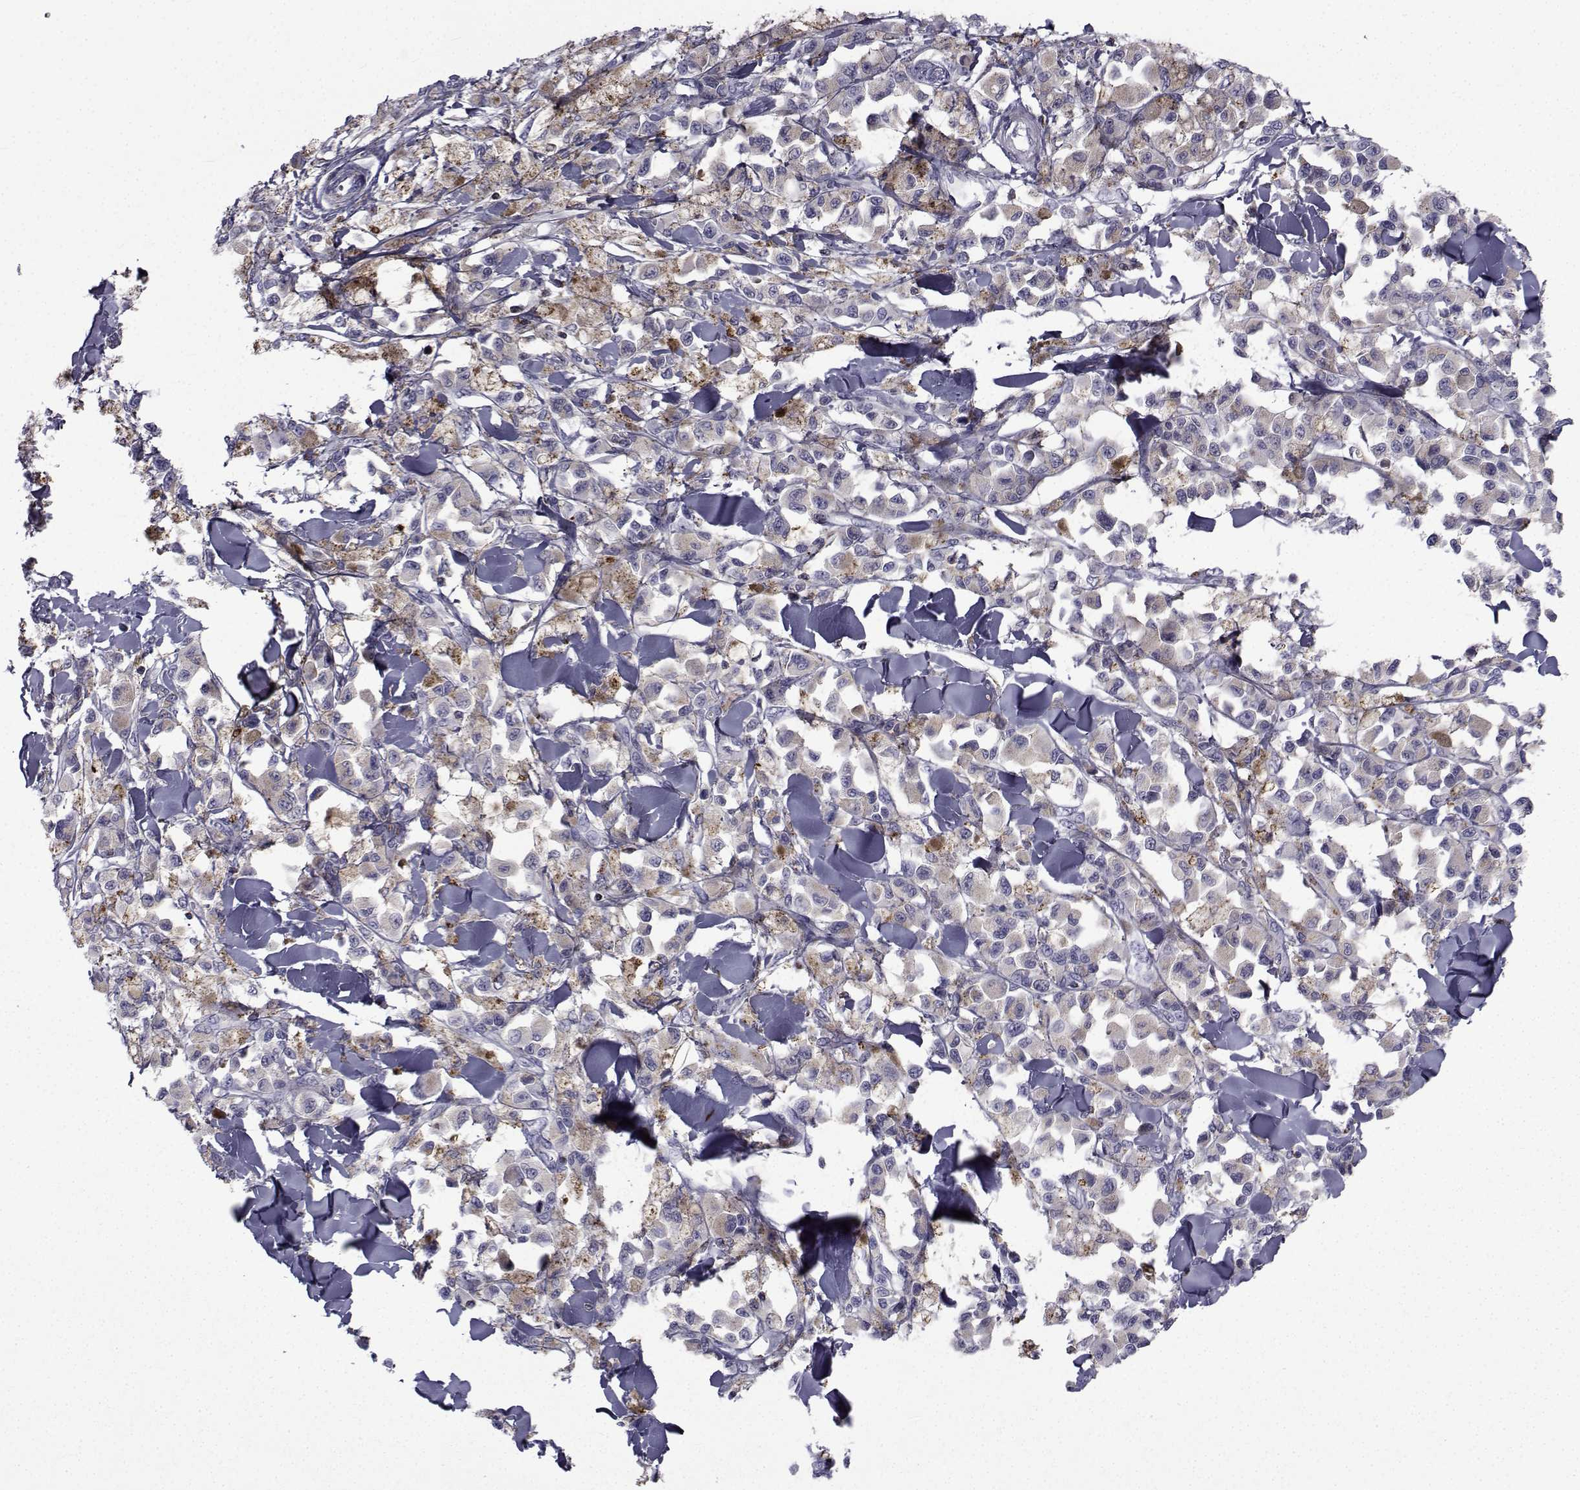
{"staining": {"intensity": "weak", "quantity": "25%-75%", "location": "cytoplasmic/membranous"}, "tissue": "melanoma", "cell_type": "Tumor cells", "image_type": "cancer", "snomed": [{"axis": "morphology", "description": "Malignant melanoma, NOS"}, {"axis": "topography", "description": "Skin"}], "caption": "Protein staining of melanoma tissue demonstrates weak cytoplasmic/membranous expression in about 25%-75% of tumor cells.", "gene": "PDE6H", "patient": {"sex": "female", "age": 58}}